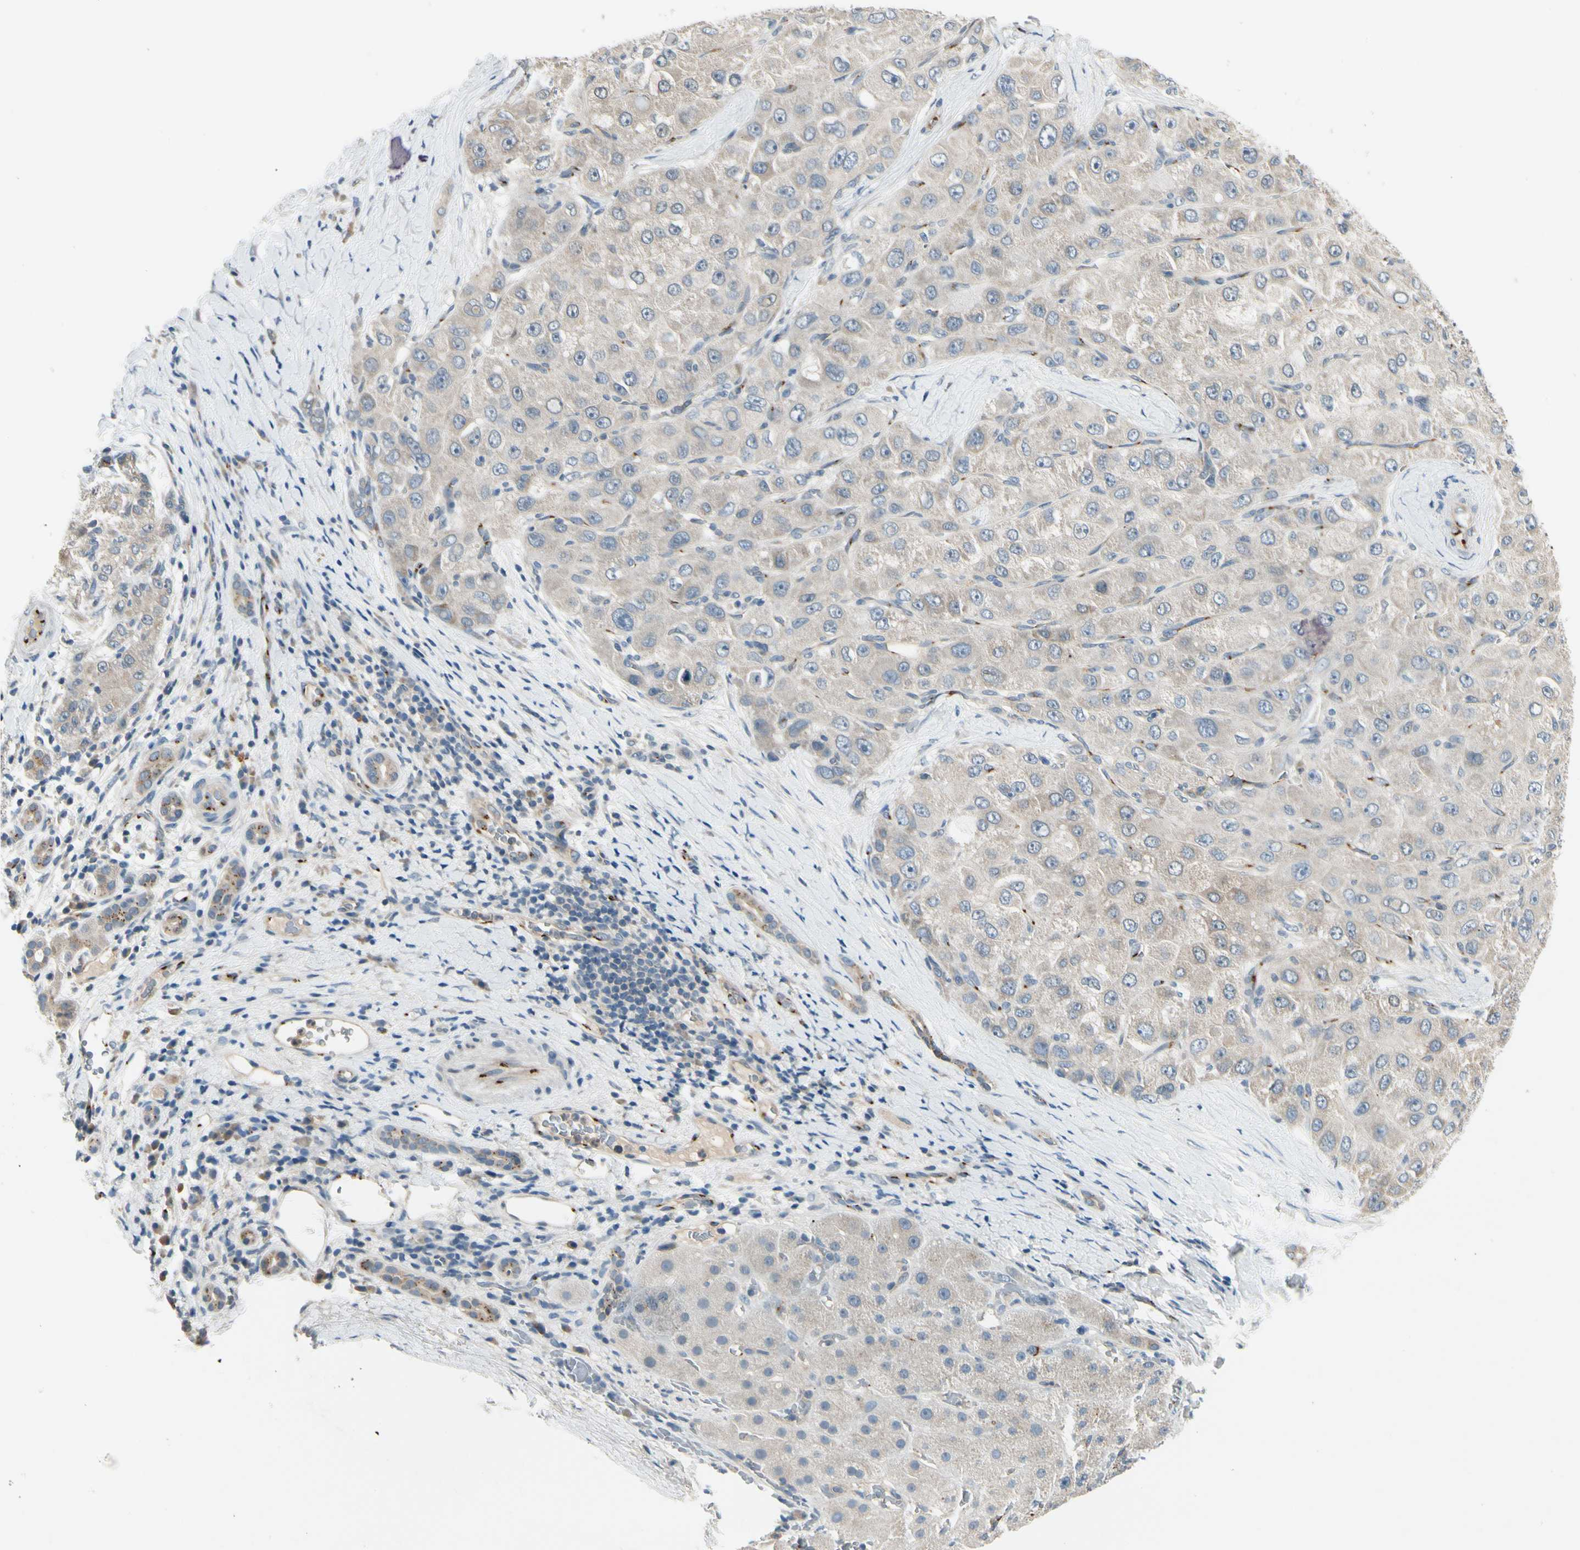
{"staining": {"intensity": "negative", "quantity": "none", "location": "none"}, "tissue": "liver cancer", "cell_type": "Tumor cells", "image_type": "cancer", "snomed": [{"axis": "morphology", "description": "Carcinoma, Hepatocellular, NOS"}, {"axis": "topography", "description": "Liver"}], "caption": "This is an immunohistochemistry (IHC) image of human hepatocellular carcinoma (liver). There is no expression in tumor cells.", "gene": "MANSC1", "patient": {"sex": "male", "age": 80}}